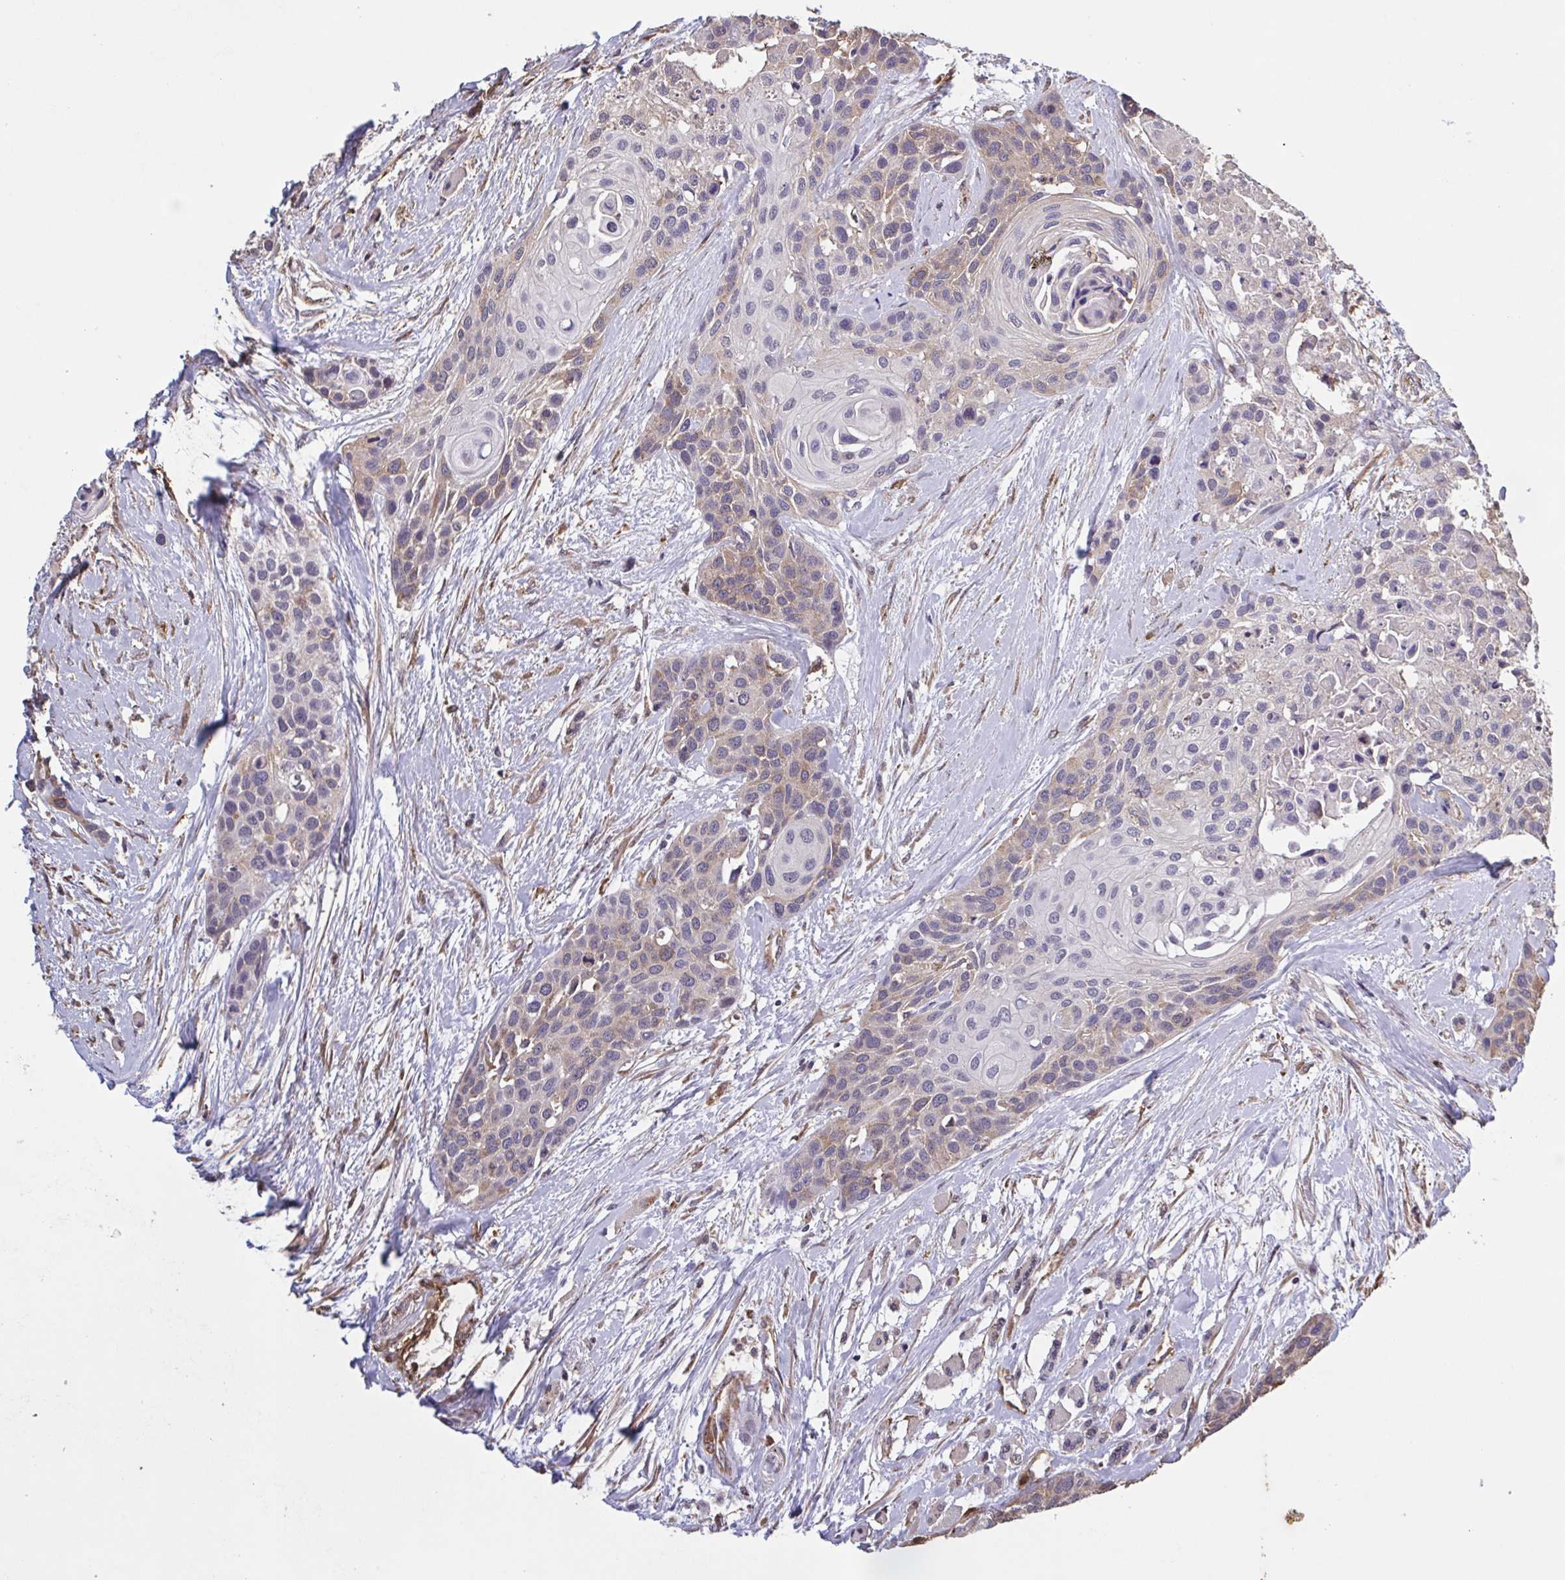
{"staining": {"intensity": "weak", "quantity": "<25%", "location": "cytoplasmic/membranous"}, "tissue": "head and neck cancer", "cell_type": "Tumor cells", "image_type": "cancer", "snomed": [{"axis": "morphology", "description": "Squamous cell carcinoma, NOS"}, {"axis": "topography", "description": "Head-Neck"}], "caption": "High magnification brightfield microscopy of squamous cell carcinoma (head and neck) stained with DAB (3,3'-diaminobenzidine) (brown) and counterstained with hematoxylin (blue): tumor cells show no significant positivity. (Brightfield microscopy of DAB (3,3'-diaminobenzidine) IHC at high magnification).", "gene": "ZNF200", "patient": {"sex": "female", "age": 50}}